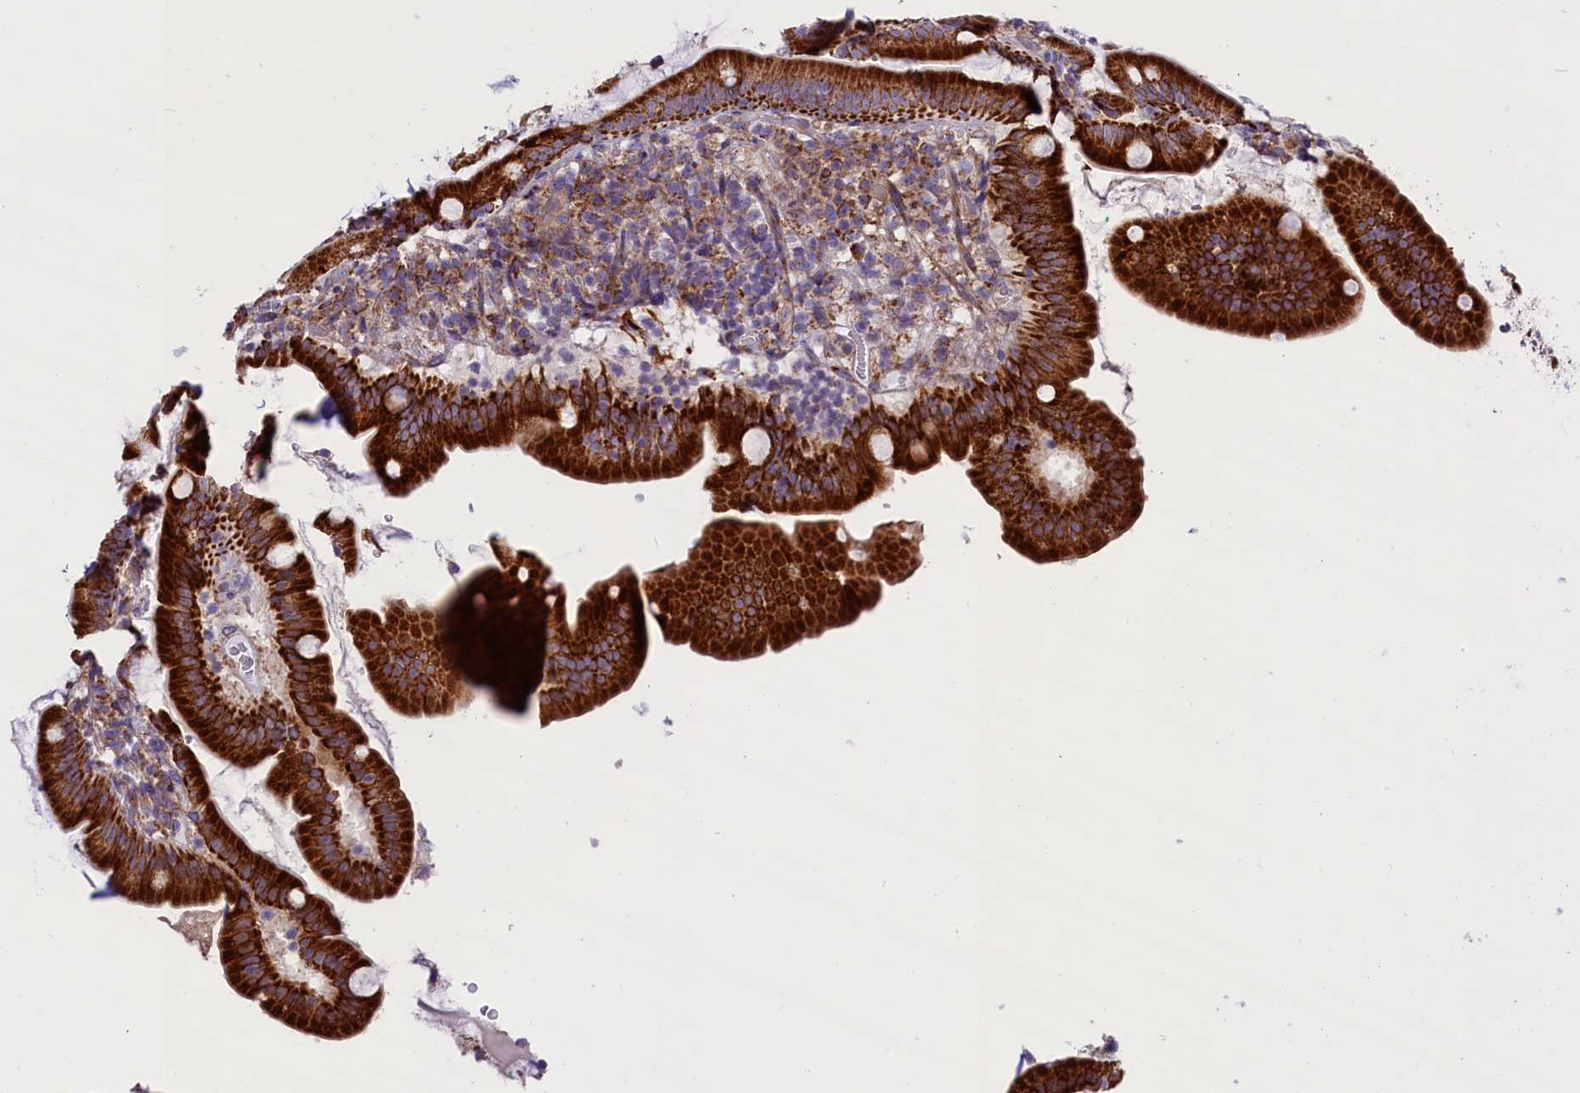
{"staining": {"intensity": "strong", "quantity": ">75%", "location": "cytoplasmic/membranous"}, "tissue": "duodenum", "cell_type": "Glandular cells", "image_type": "normal", "snomed": [{"axis": "morphology", "description": "Normal tissue, NOS"}, {"axis": "topography", "description": "Duodenum"}], "caption": "The histopathology image displays staining of benign duodenum, revealing strong cytoplasmic/membranous protein expression (brown color) within glandular cells.", "gene": "PTPRU", "patient": {"sex": "female", "age": 67}}